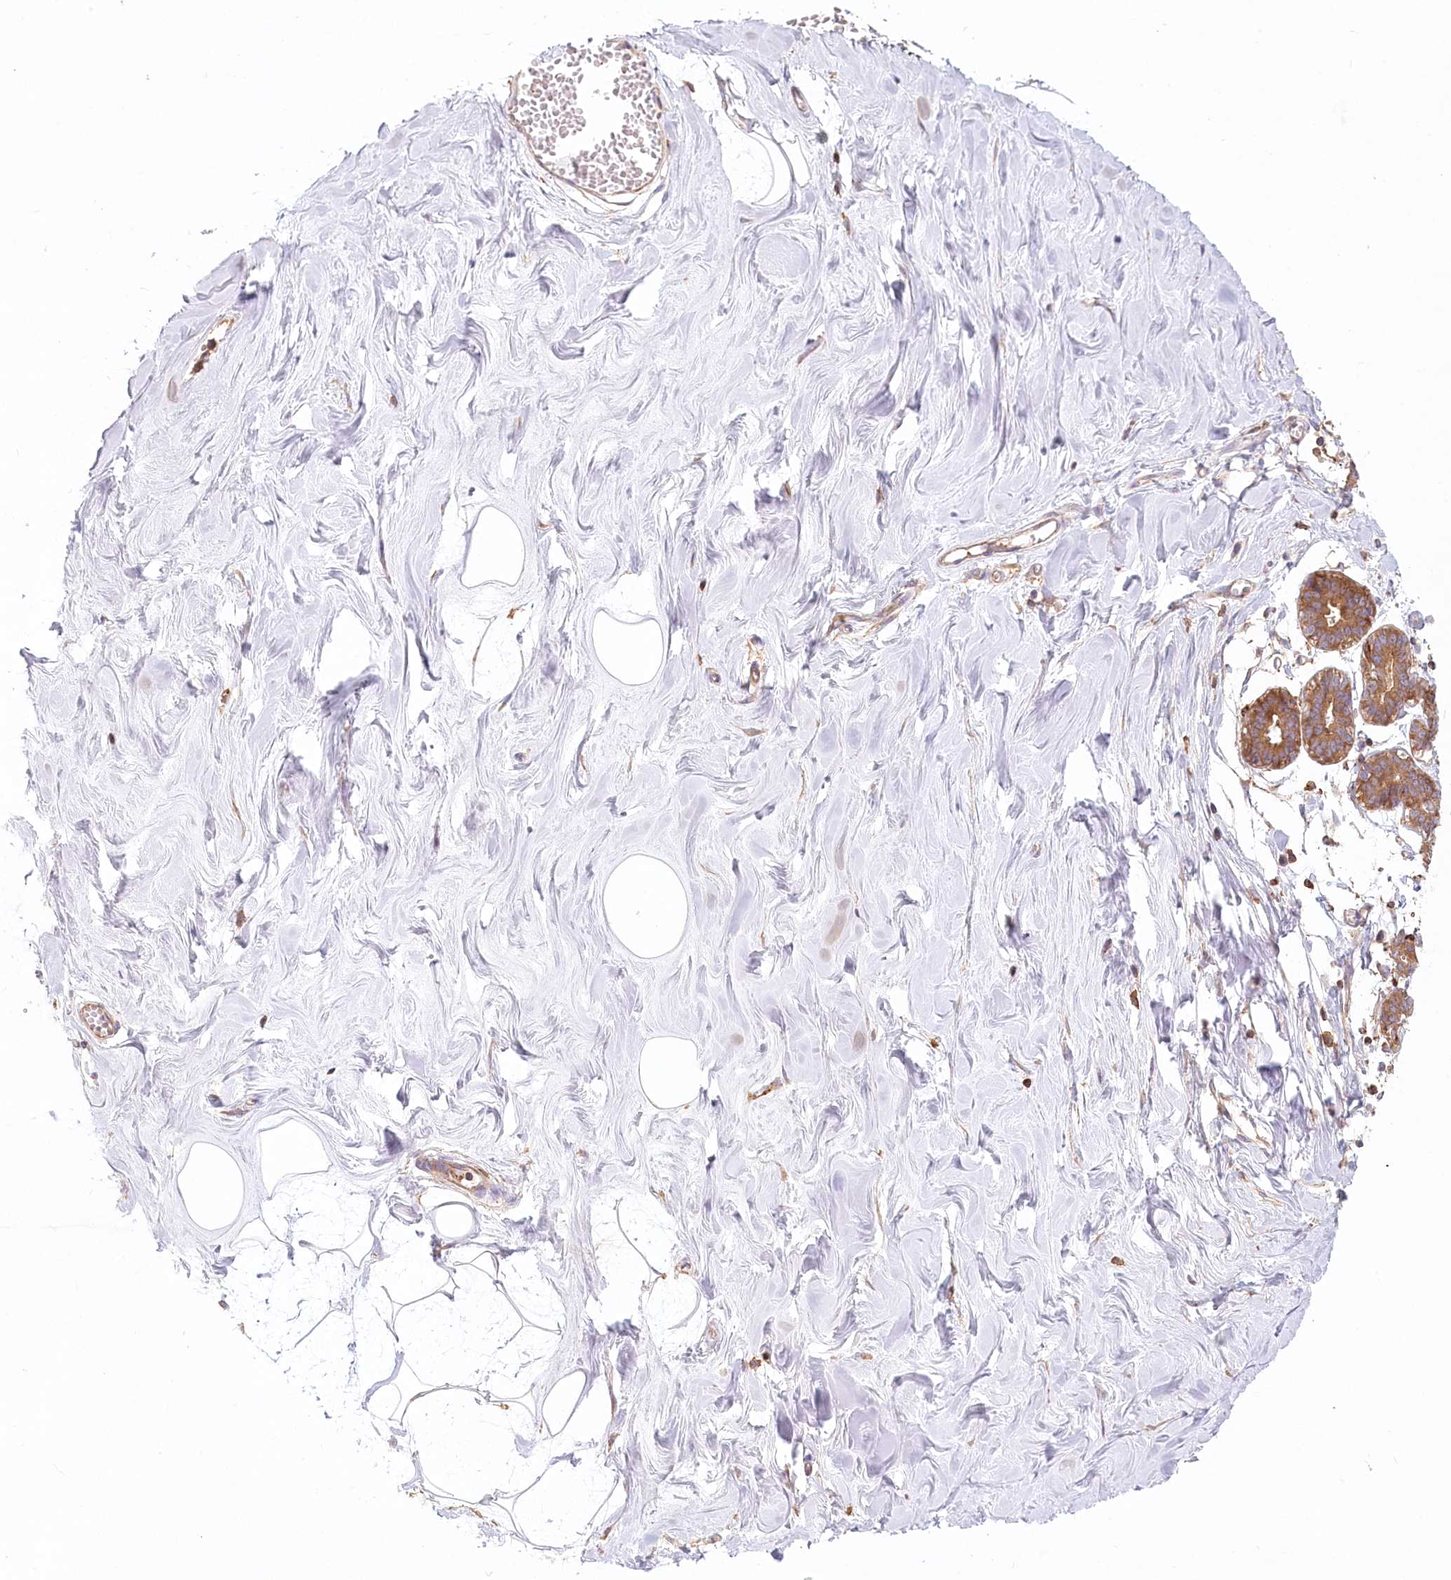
{"staining": {"intensity": "negative", "quantity": "none", "location": "none"}, "tissue": "breast", "cell_type": "Adipocytes", "image_type": "normal", "snomed": [{"axis": "morphology", "description": "Normal tissue, NOS"}, {"axis": "topography", "description": "Breast"}], "caption": "Photomicrograph shows no protein staining in adipocytes of normal breast.", "gene": "UMPS", "patient": {"sex": "female", "age": 27}}